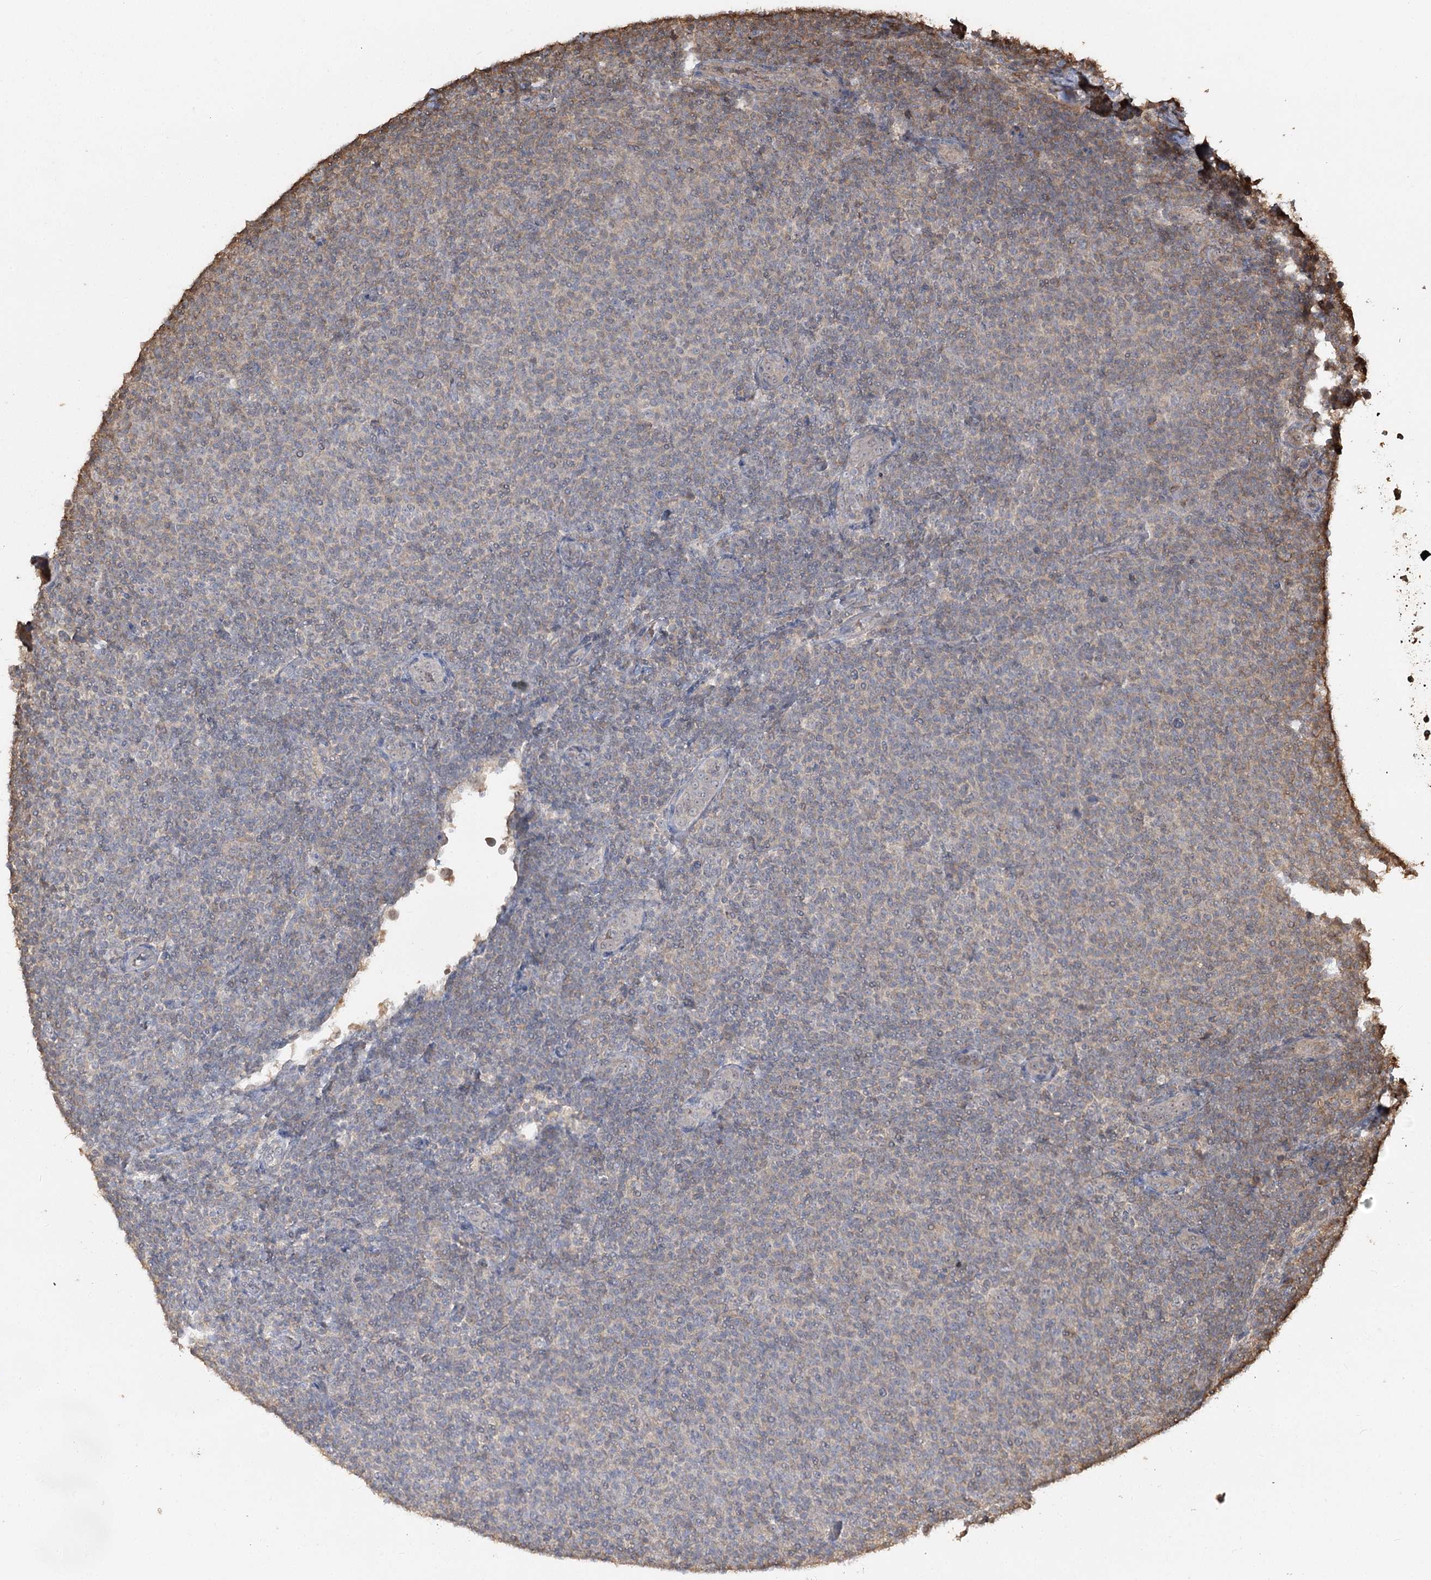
{"staining": {"intensity": "weak", "quantity": "<25%", "location": "cytoplasmic/membranous"}, "tissue": "lymphoma", "cell_type": "Tumor cells", "image_type": "cancer", "snomed": [{"axis": "morphology", "description": "Malignant lymphoma, non-Hodgkin's type, Low grade"}, {"axis": "topography", "description": "Lymph node"}], "caption": "A photomicrograph of low-grade malignant lymphoma, non-Hodgkin's type stained for a protein displays no brown staining in tumor cells.", "gene": "PLCH1", "patient": {"sex": "male", "age": 66}}